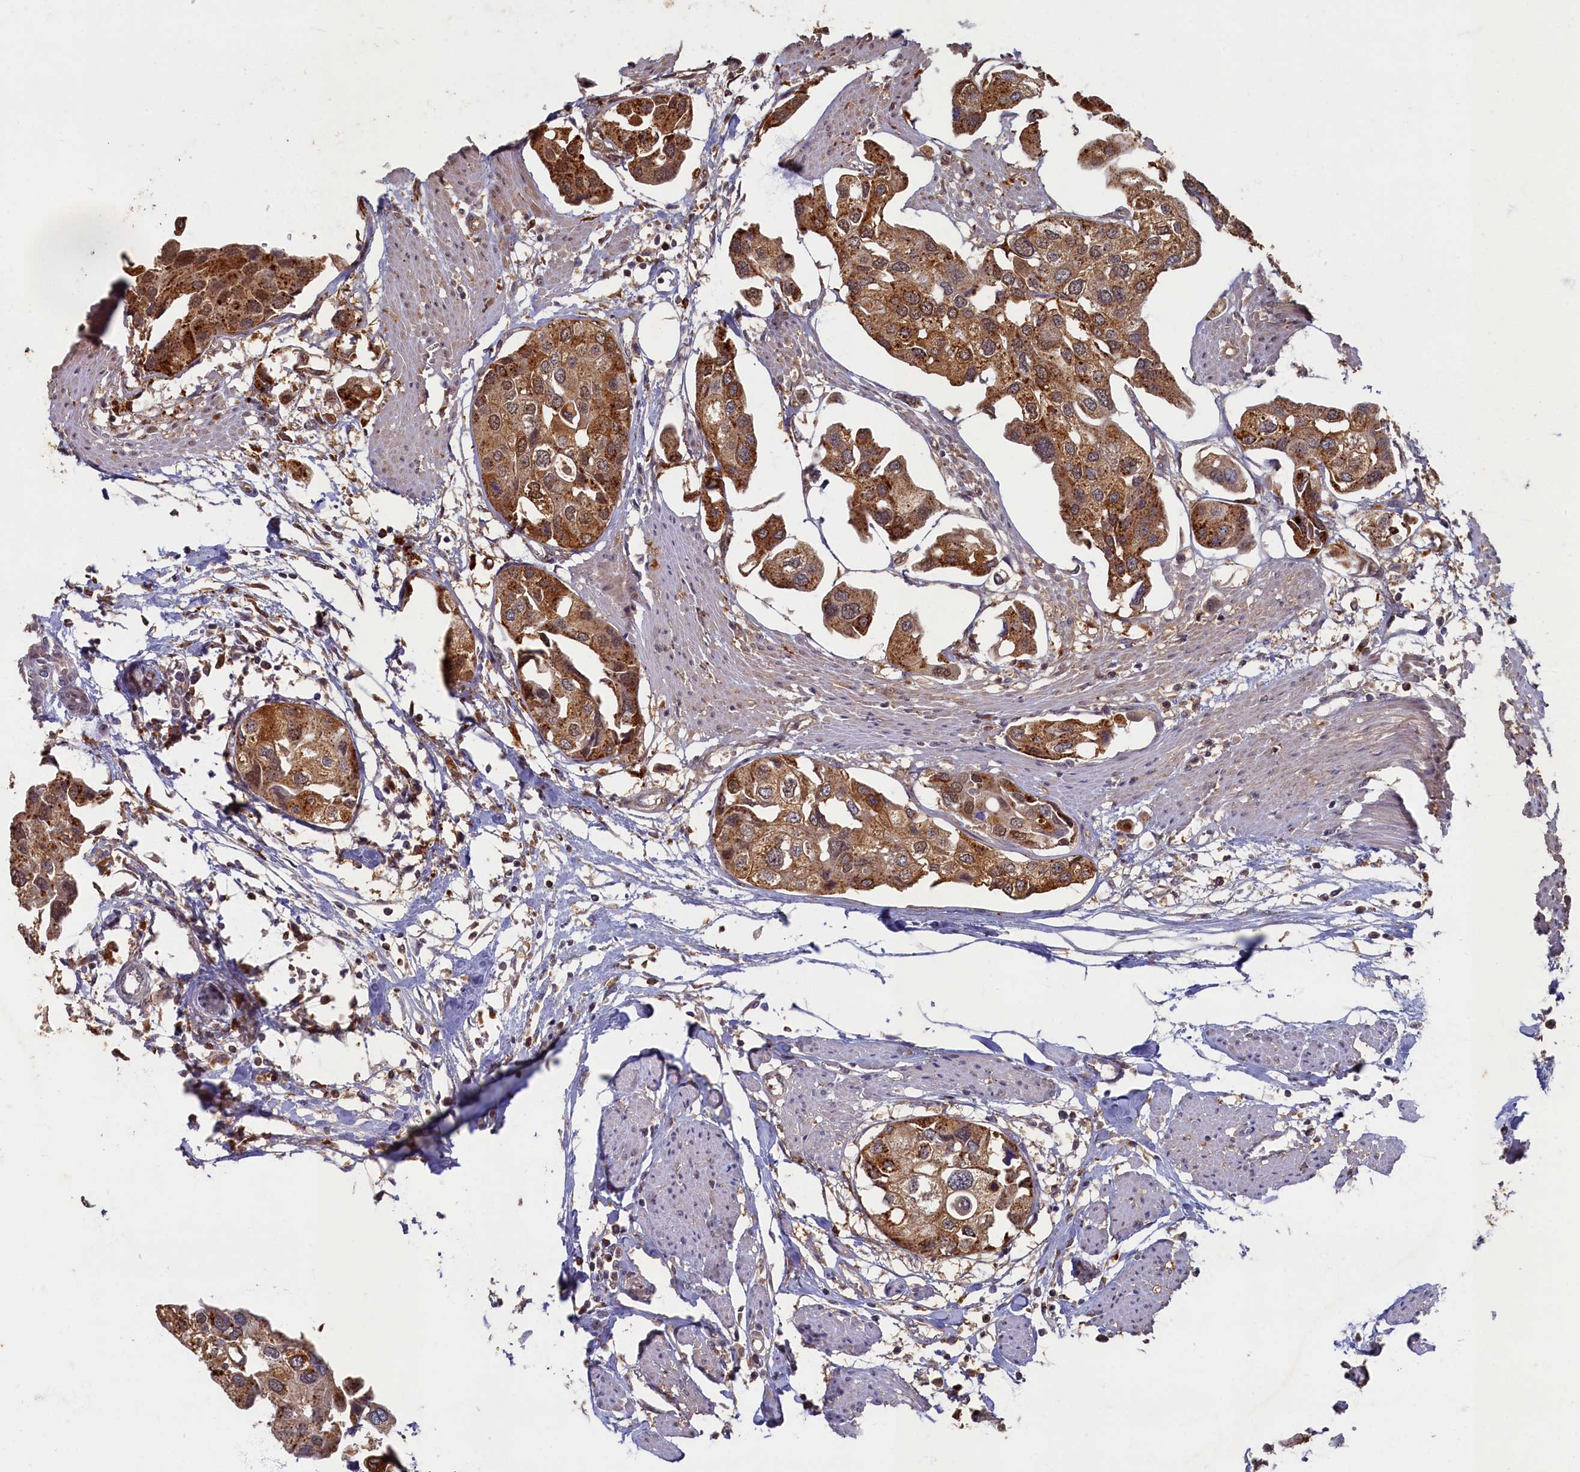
{"staining": {"intensity": "moderate", "quantity": ">75%", "location": "cytoplasmic/membranous,nuclear"}, "tissue": "urothelial cancer", "cell_type": "Tumor cells", "image_type": "cancer", "snomed": [{"axis": "morphology", "description": "Urothelial carcinoma, High grade"}, {"axis": "topography", "description": "Urinary bladder"}], "caption": "Urothelial carcinoma (high-grade) stained for a protein (brown) demonstrates moderate cytoplasmic/membranous and nuclear positive staining in about >75% of tumor cells.", "gene": "HUNK", "patient": {"sex": "male", "age": 64}}